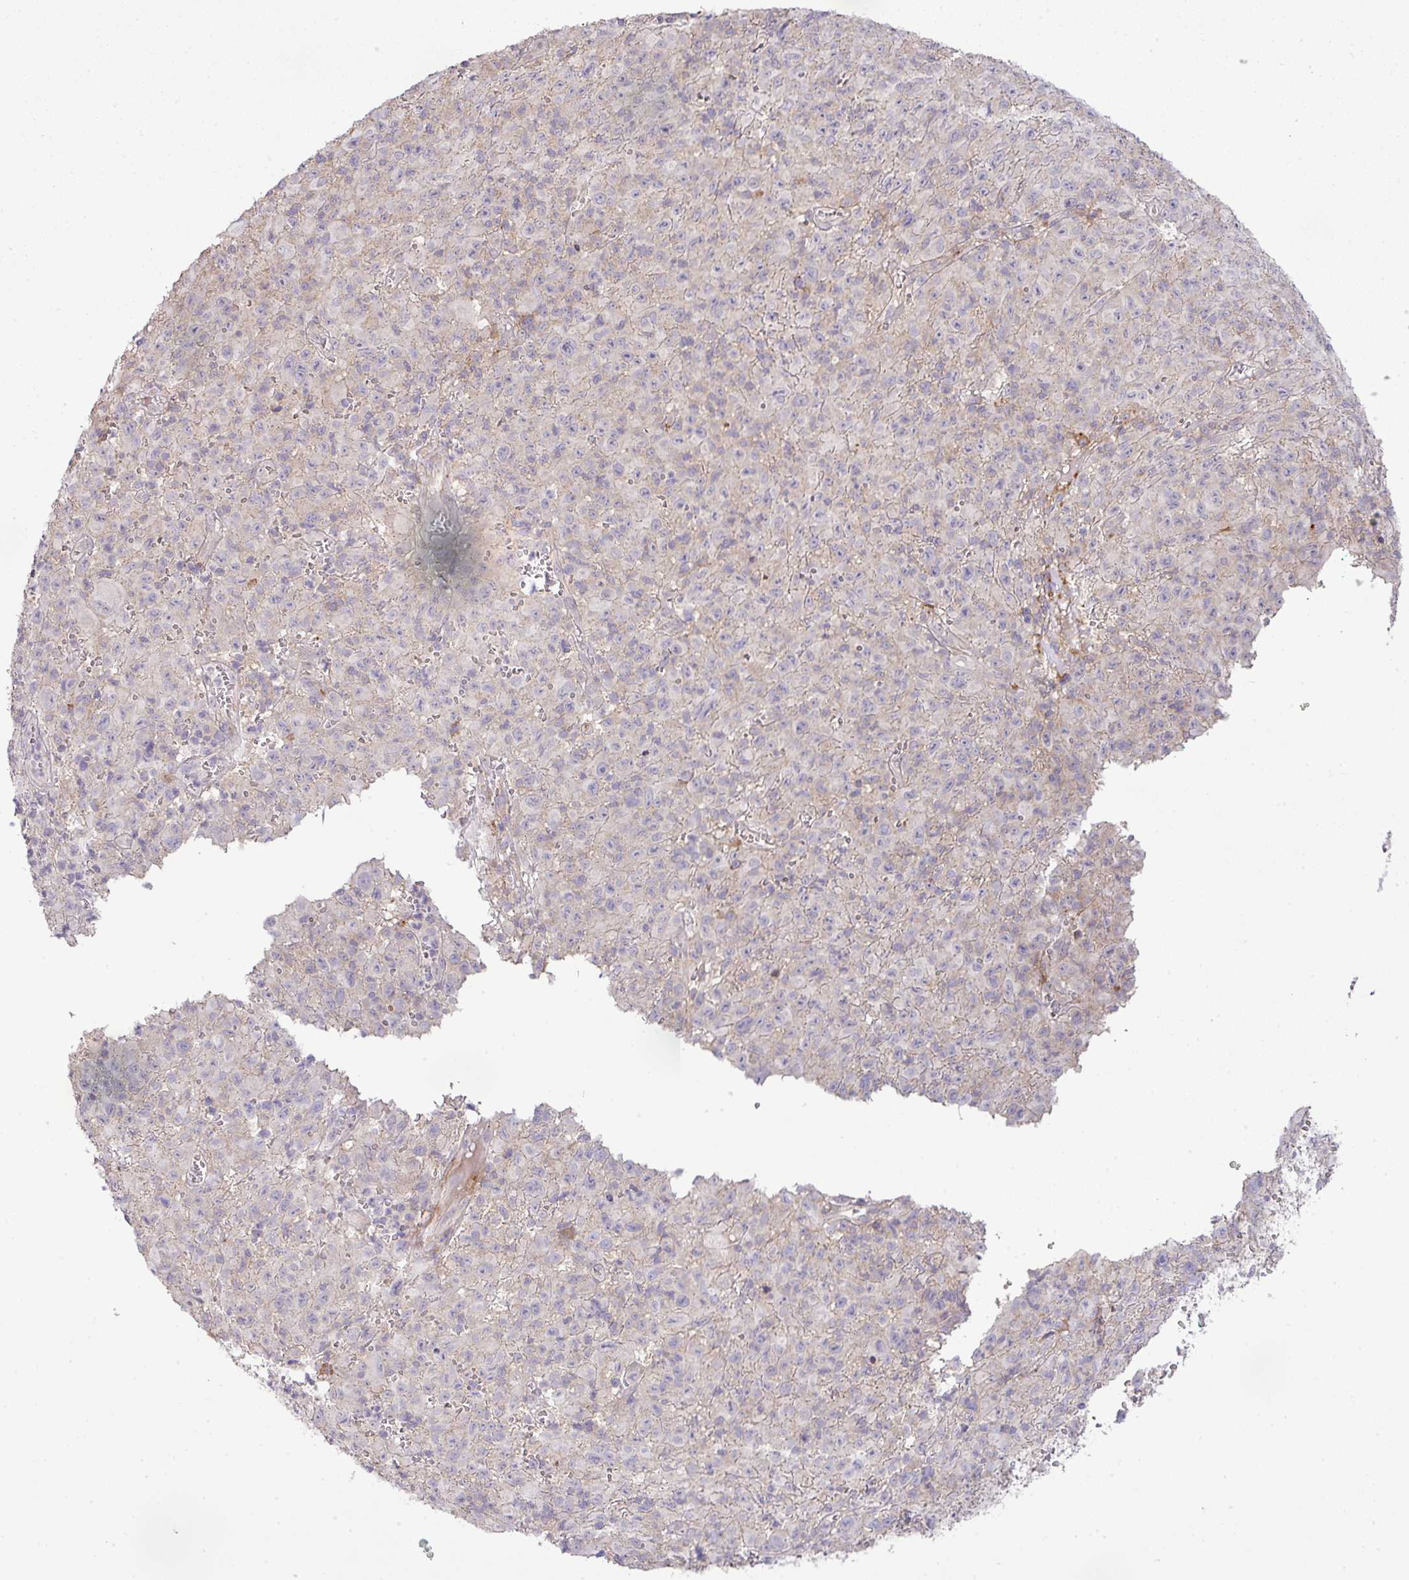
{"staining": {"intensity": "negative", "quantity": "none", "location": "none"}, "tissue": "melanoma", "cell_type": "Tumor cells", "image_type": "cancer", "snomed": [{"axis": "morphology", "description": "Malignant melanoma, NOS"}, {"axis": "topography", "description": "Skin"}], "caption": "There is no significant positivity in tumor cells of melanoma.", "gene": "TPRA1", "patient": {"sex": "male", "age": 46}}